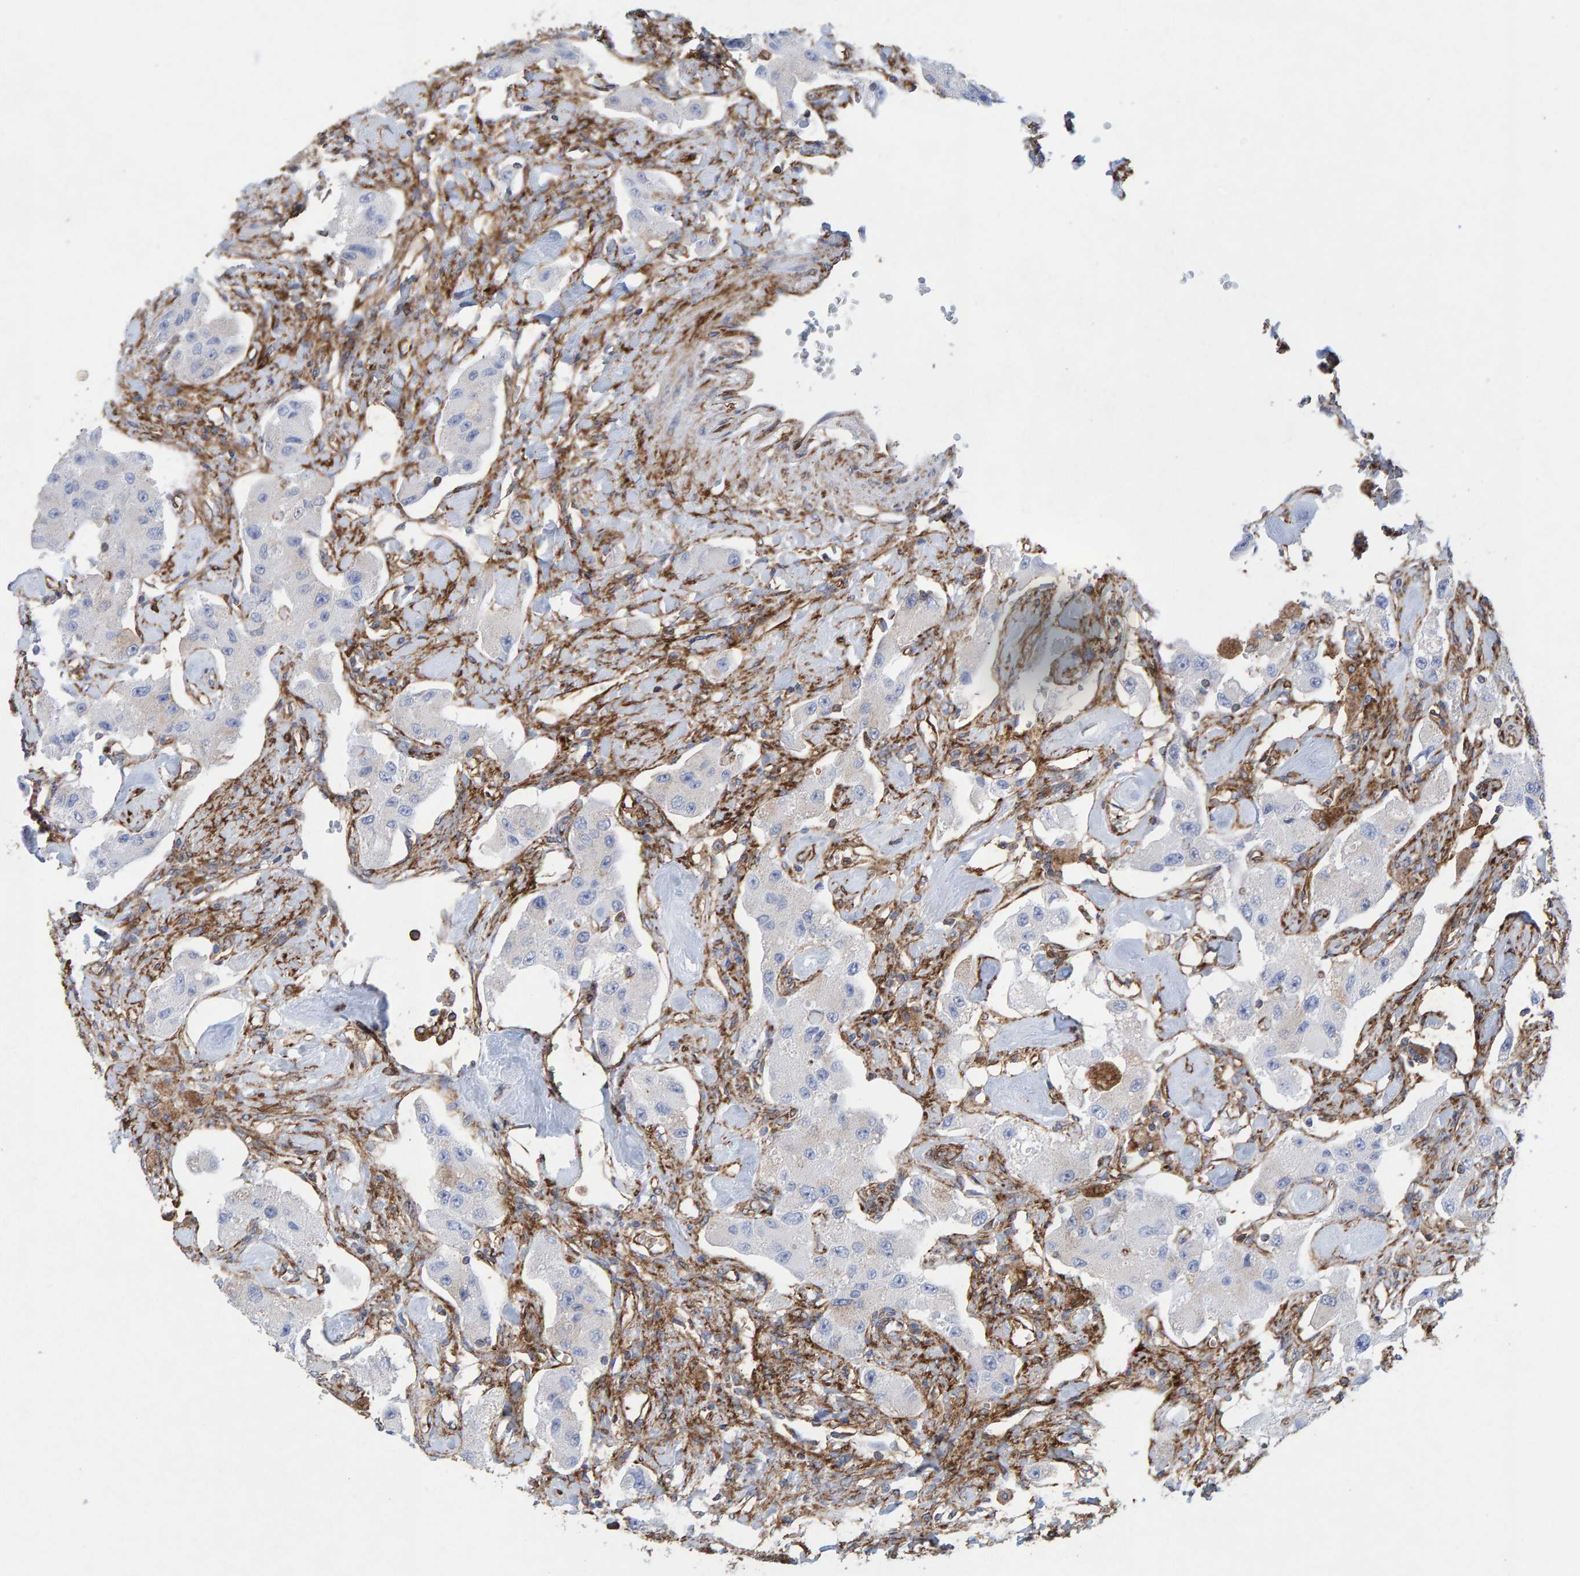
{"staining": {"intensity": "negative", "quantity": "none", "location": "none"}, "tissue": "carcinoid", "cell_type": "Tumor cells", "image_type": "cancer", "snomed": [{"axis": "morphology", "description": "Carcinoid, malignant, NOS"}, {"axis": "topography", "description": "Pancreas"}], "caption": "A photomicrograph of carcinoid (malignant) stained for a protein exhibits no brown staining in tumor cells.", "gene": "MVP", "patient": {"sex": "male", "age": 41}}